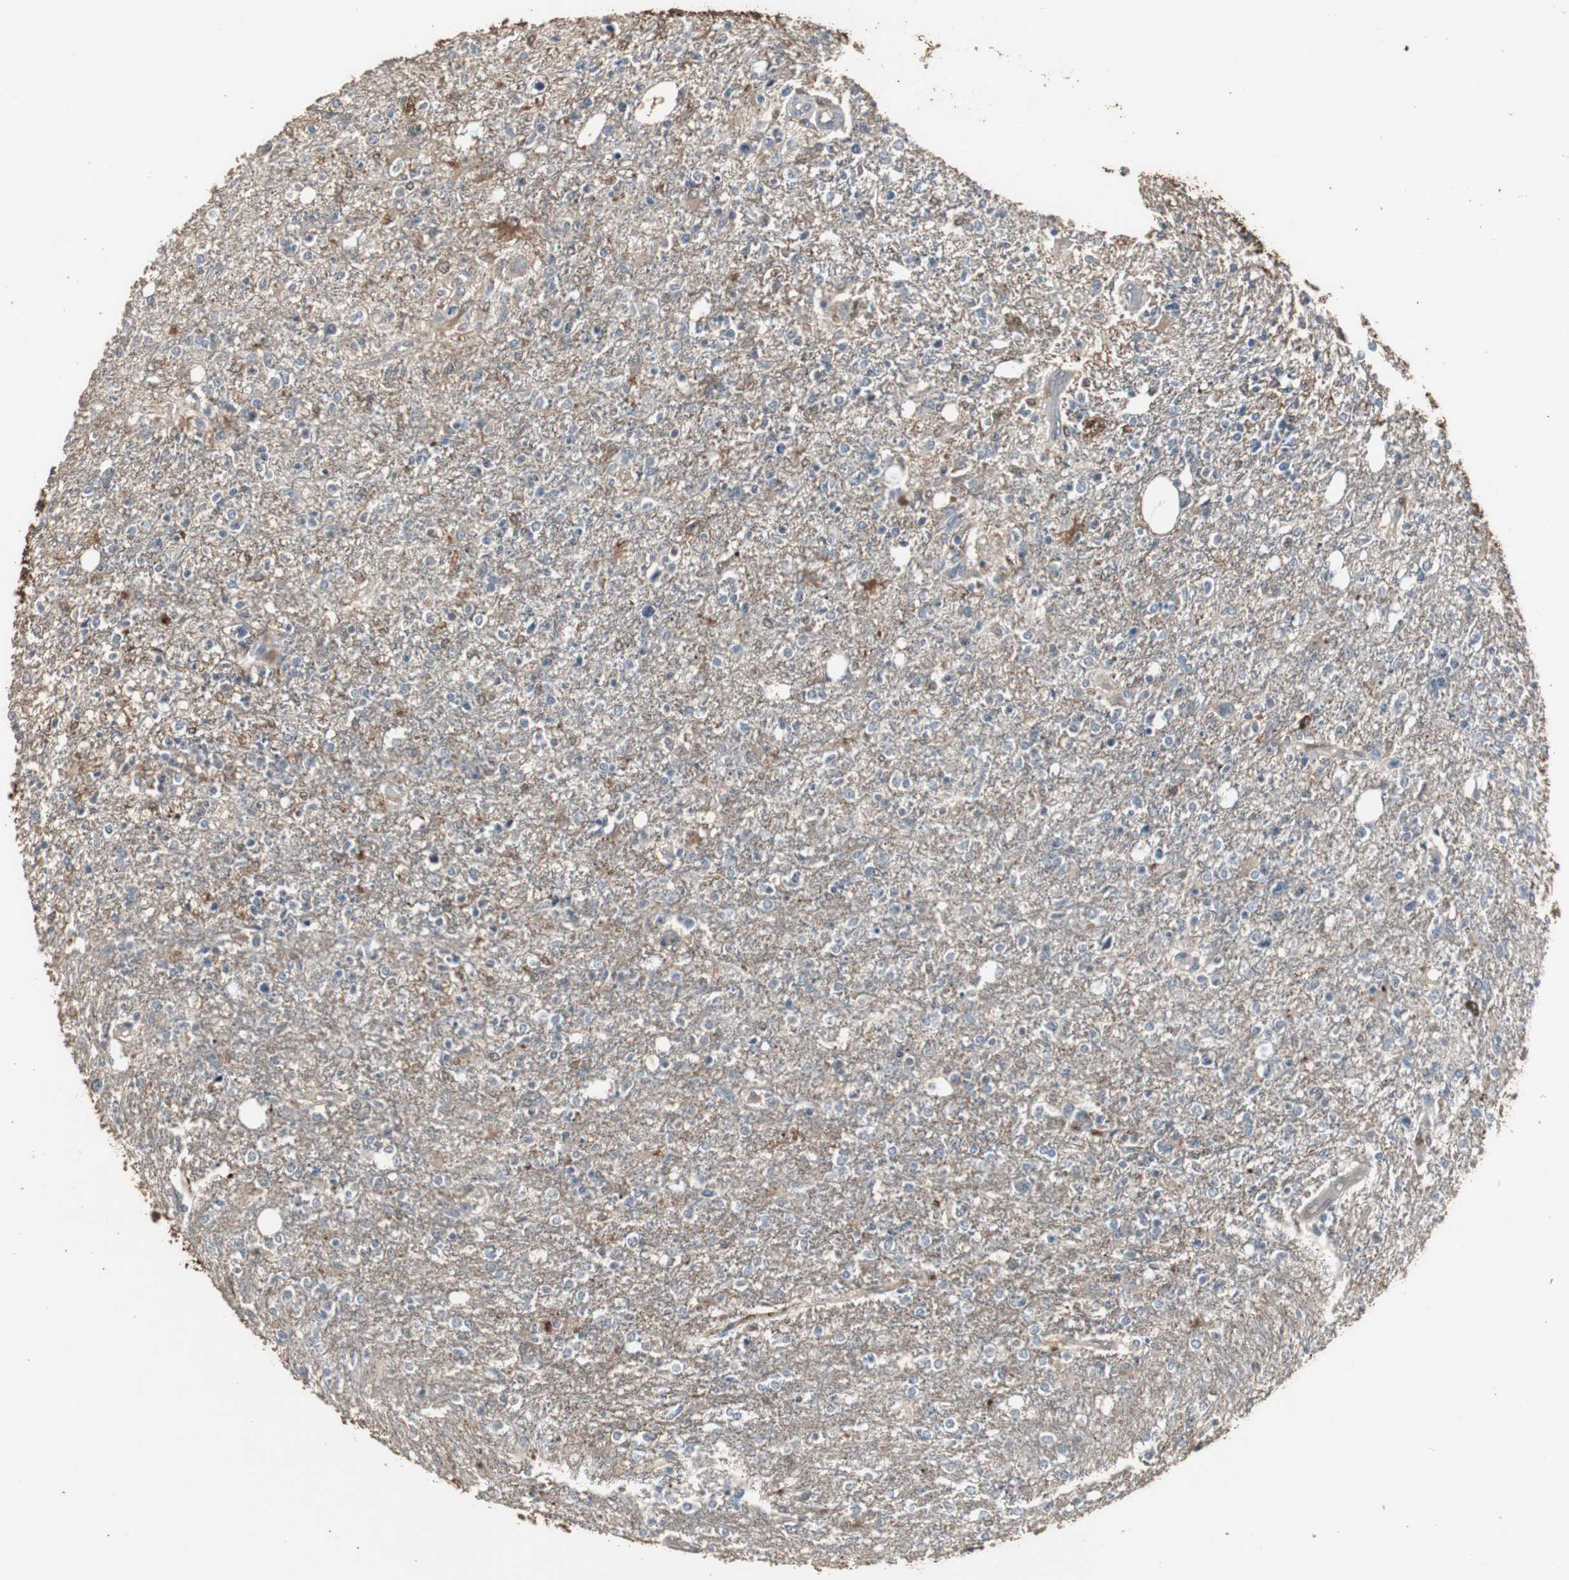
{"staining": {"intensity": "moderate", "quantity": "<25%", "location": "cytoplasmic/membranous"}, "tissue": "glioma", "cell_type": "Tumor cells", "image_type": "cancer", "snomed": [{"axis": "morphology", "description": "Glioma, malignant, High grade"}, {"axis": "topography", "description": "Cerebral cortex"}], "caption": "A photomicrograph showing moderate cytoplasmic/membranous expression in about <25% of tumor cells in malignant glioma (high-grade), as visualized by brown immunohistochemical staining.", "gene": "HPRT1", "patient": {"sex": "male", "age": 76}}